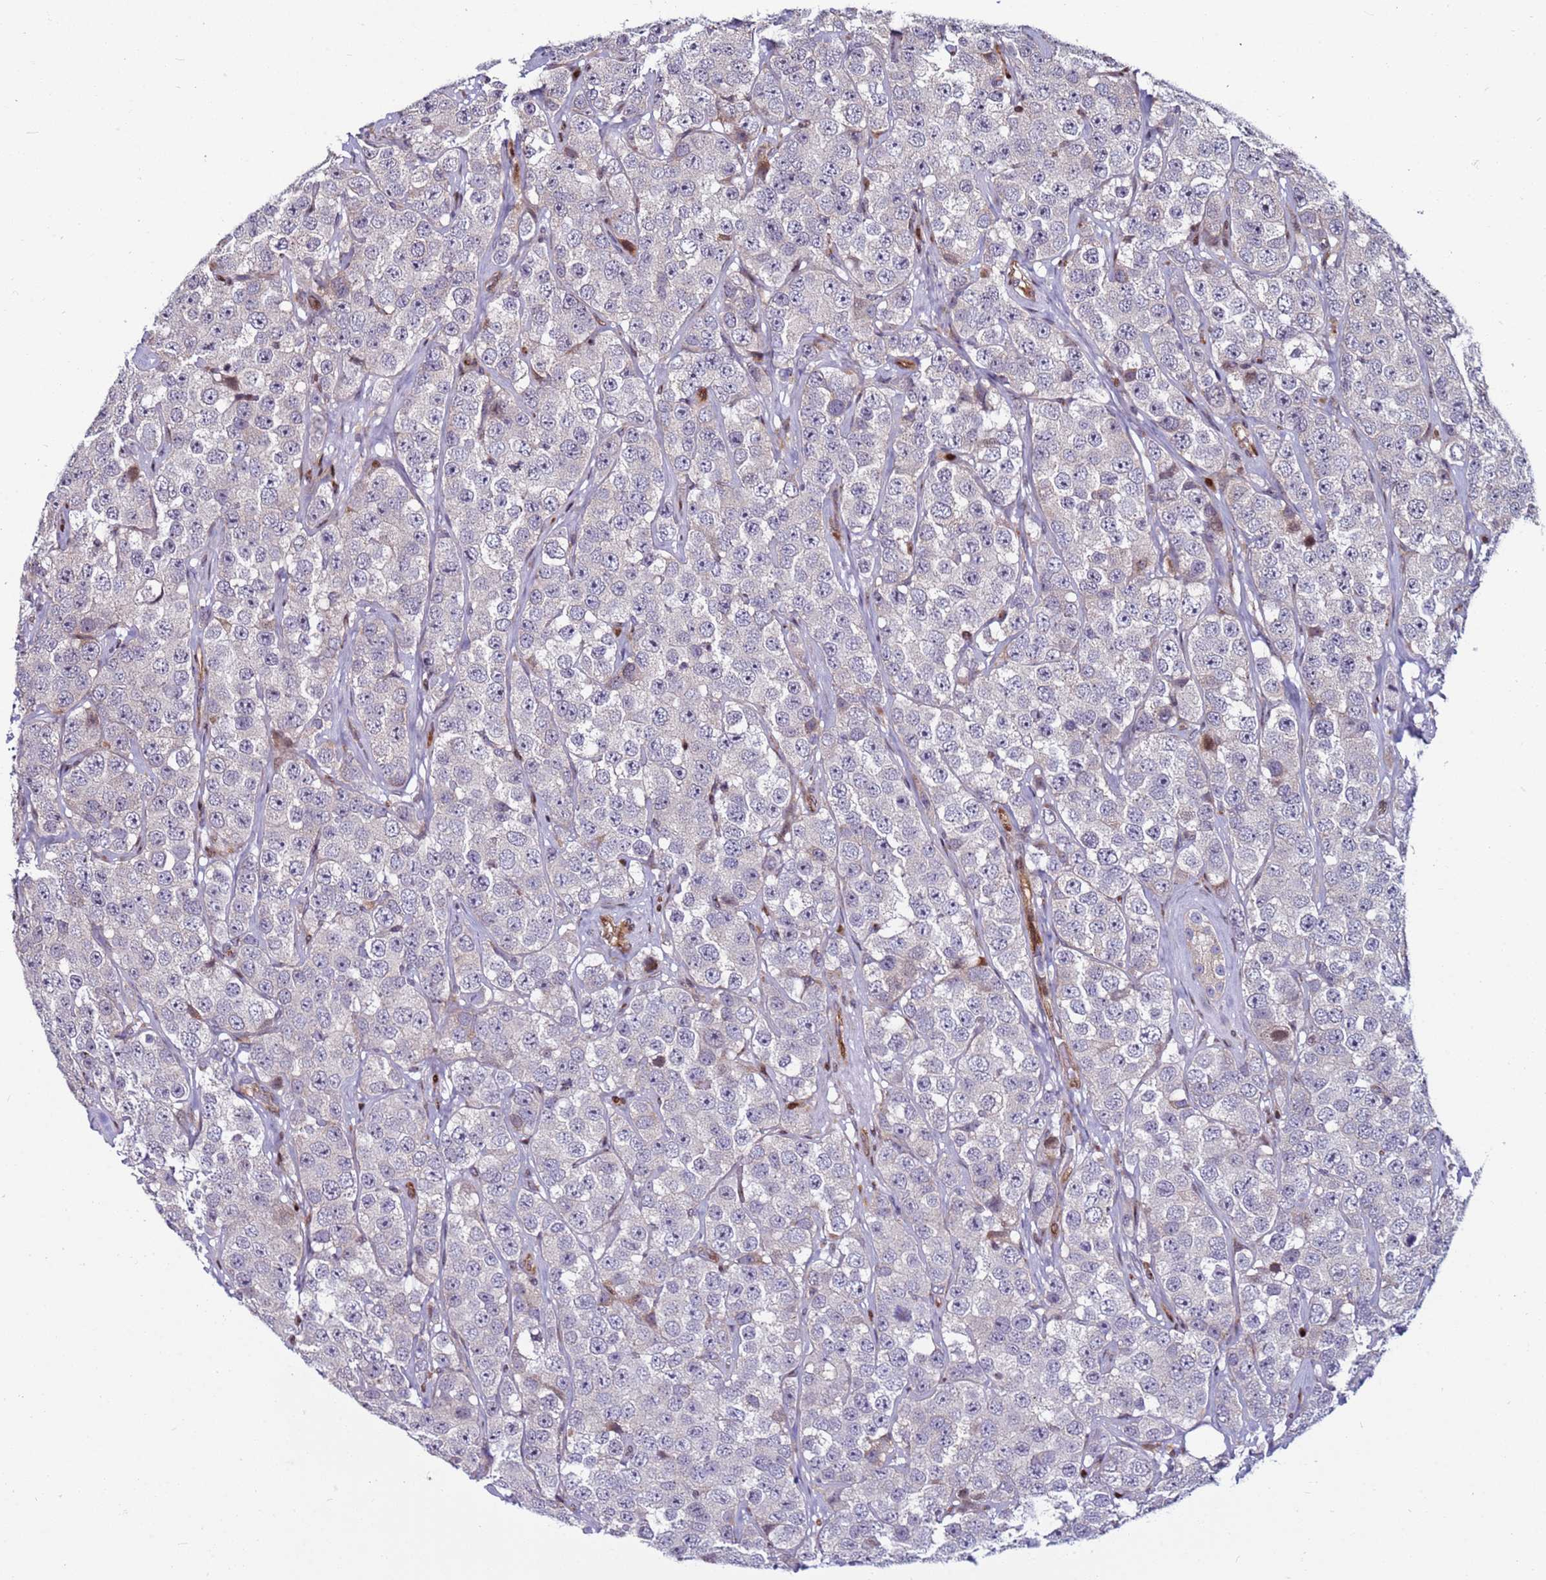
{"staining": {"intensity": "negative", "quantity": "none", "location": "none"}, "tissue": "testis cancer", "cell_type": "Tumor cells", "image_type": "cancer", "snomed": [{"axis": "morphology", "description": "Seminoma, NOS"}, {"axis": "topography", "description": "Testis"}], "caption": "Immunohistochemistry image of testis seminoma stained for a protein (brown), which shows no expression in tumor cells.", "gene": "WBP11", "patient": {"sex": "male", "age": 28}}